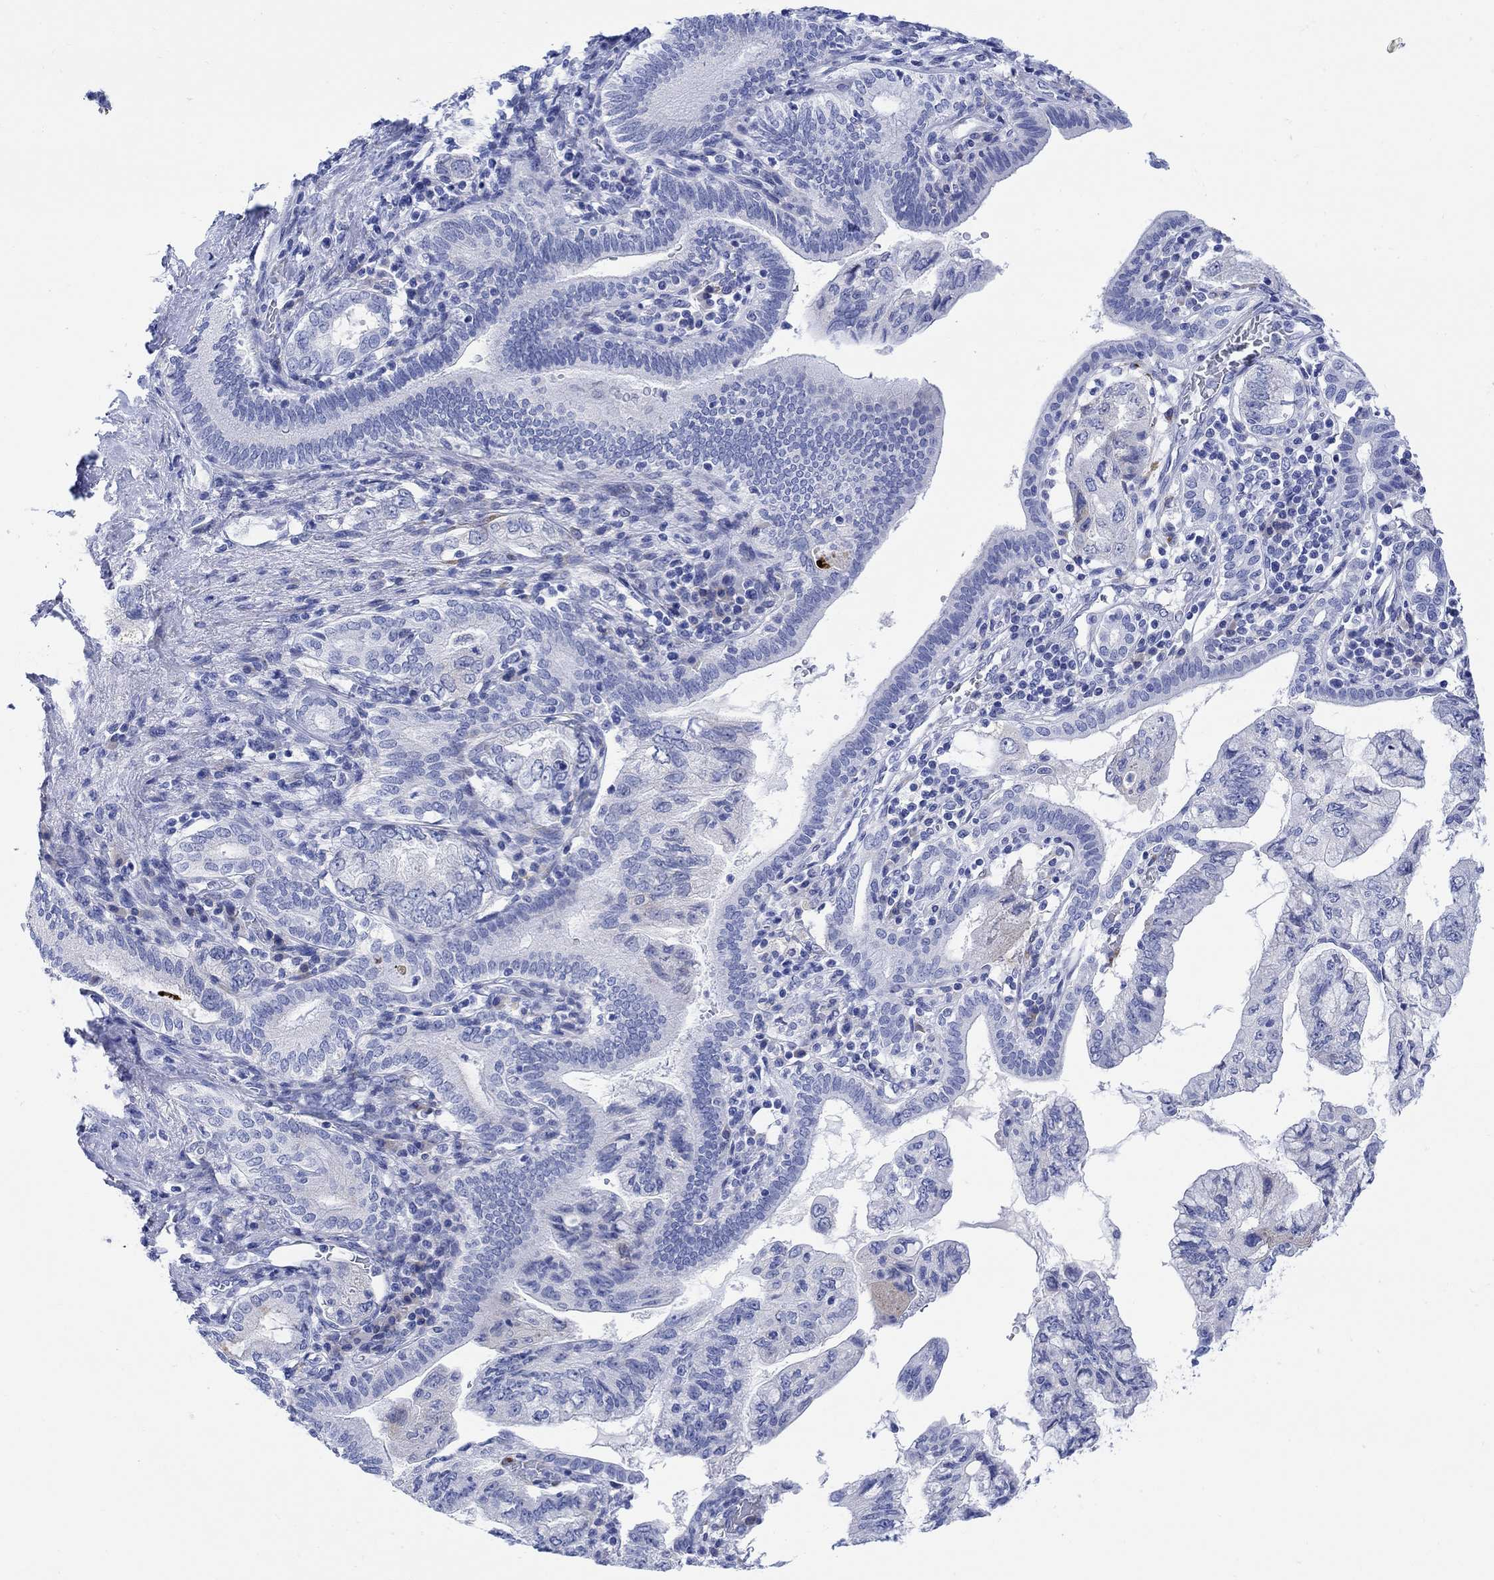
{"staining": {"intensity": "negative", "quantity": "none", "location": "none"}, "tissue": "pancreatic cancer", "cell_type": "Tumor cells", "image_type": "cancer", "snomed": [{"axis": "morphology", "description": "Adenocarcinoma, NOS"}, {"axis": "topography", "description": "Pancreas"}], "caption": "Pancreatic cancer (adenocarcinoma) was stained to show a protein in brown. There is no significant staining in tumor cells. The staining is performed using DAB (3,3'-diaminobenzidine) brown chromogen with nuclei counter-stained in using hematoxylin.", "gene": "MYL1", "patient": {"sex": "female", "age": 73}}